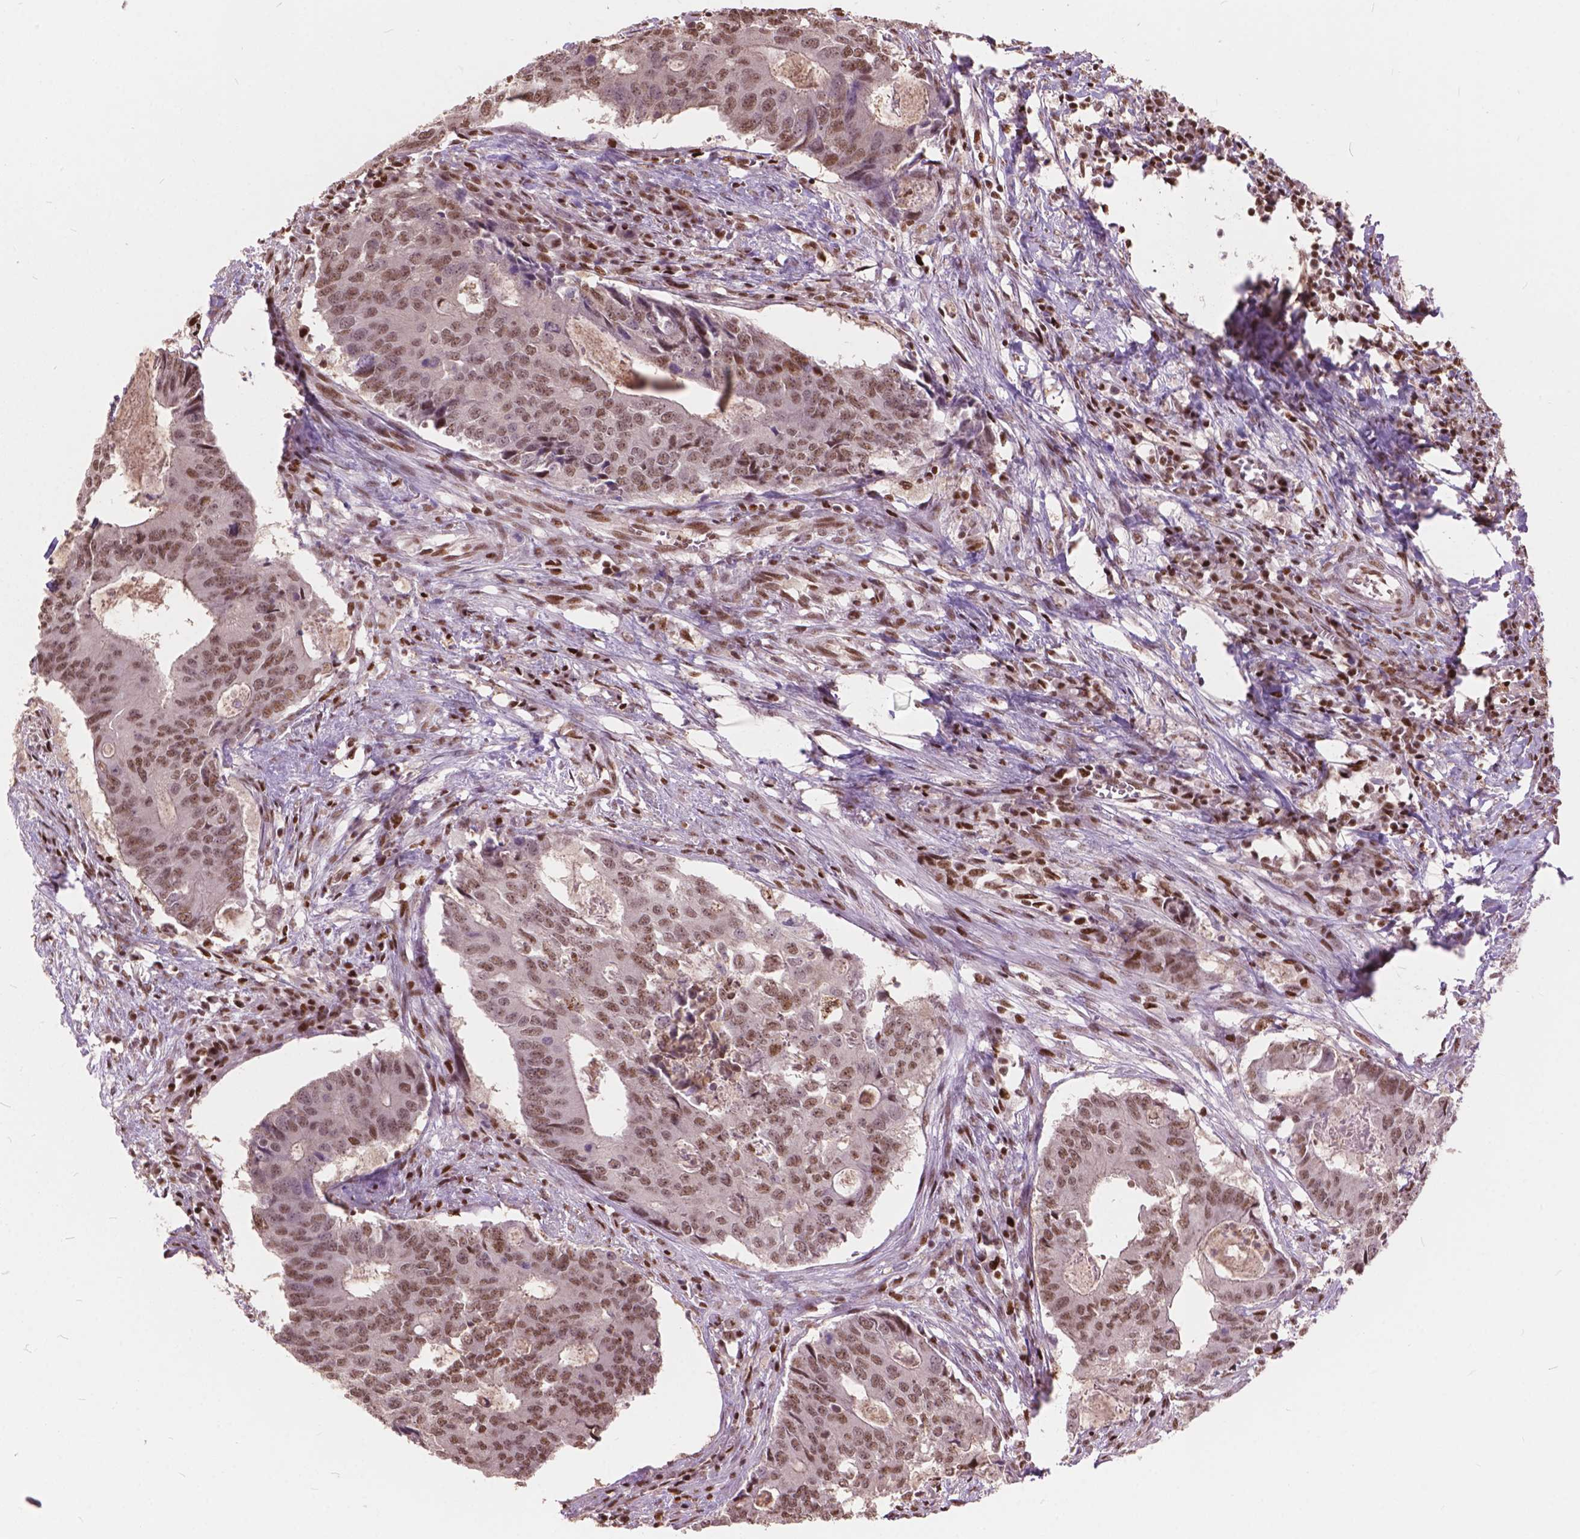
{"staining": {"intensity": "moderate", "quantity": ">75%", "location": "cytoplasmic/membranous,nuclear"}, "tissue": "colorectal cancer", "cell_type": "Tumor cells", "image_type": "cancer", "snomed": [{"axis": "morphology", "description": "Adenocarcinoma, NOS"}, {"axis": "topography", "description": "Colon"}], "caption": "The histopathology image demonstrates immunohistochemical staining of colorectal cancer (adenocarcinoma). There is moderate cytoplasmic/membranous and nuclear expression is present in approximately >75% of tumor cells. (brown staining indicates protein expression, while blue staining denotes nuclei).", "gene": "ANP32B", "patient": {"sex": "male", "age": 67}}